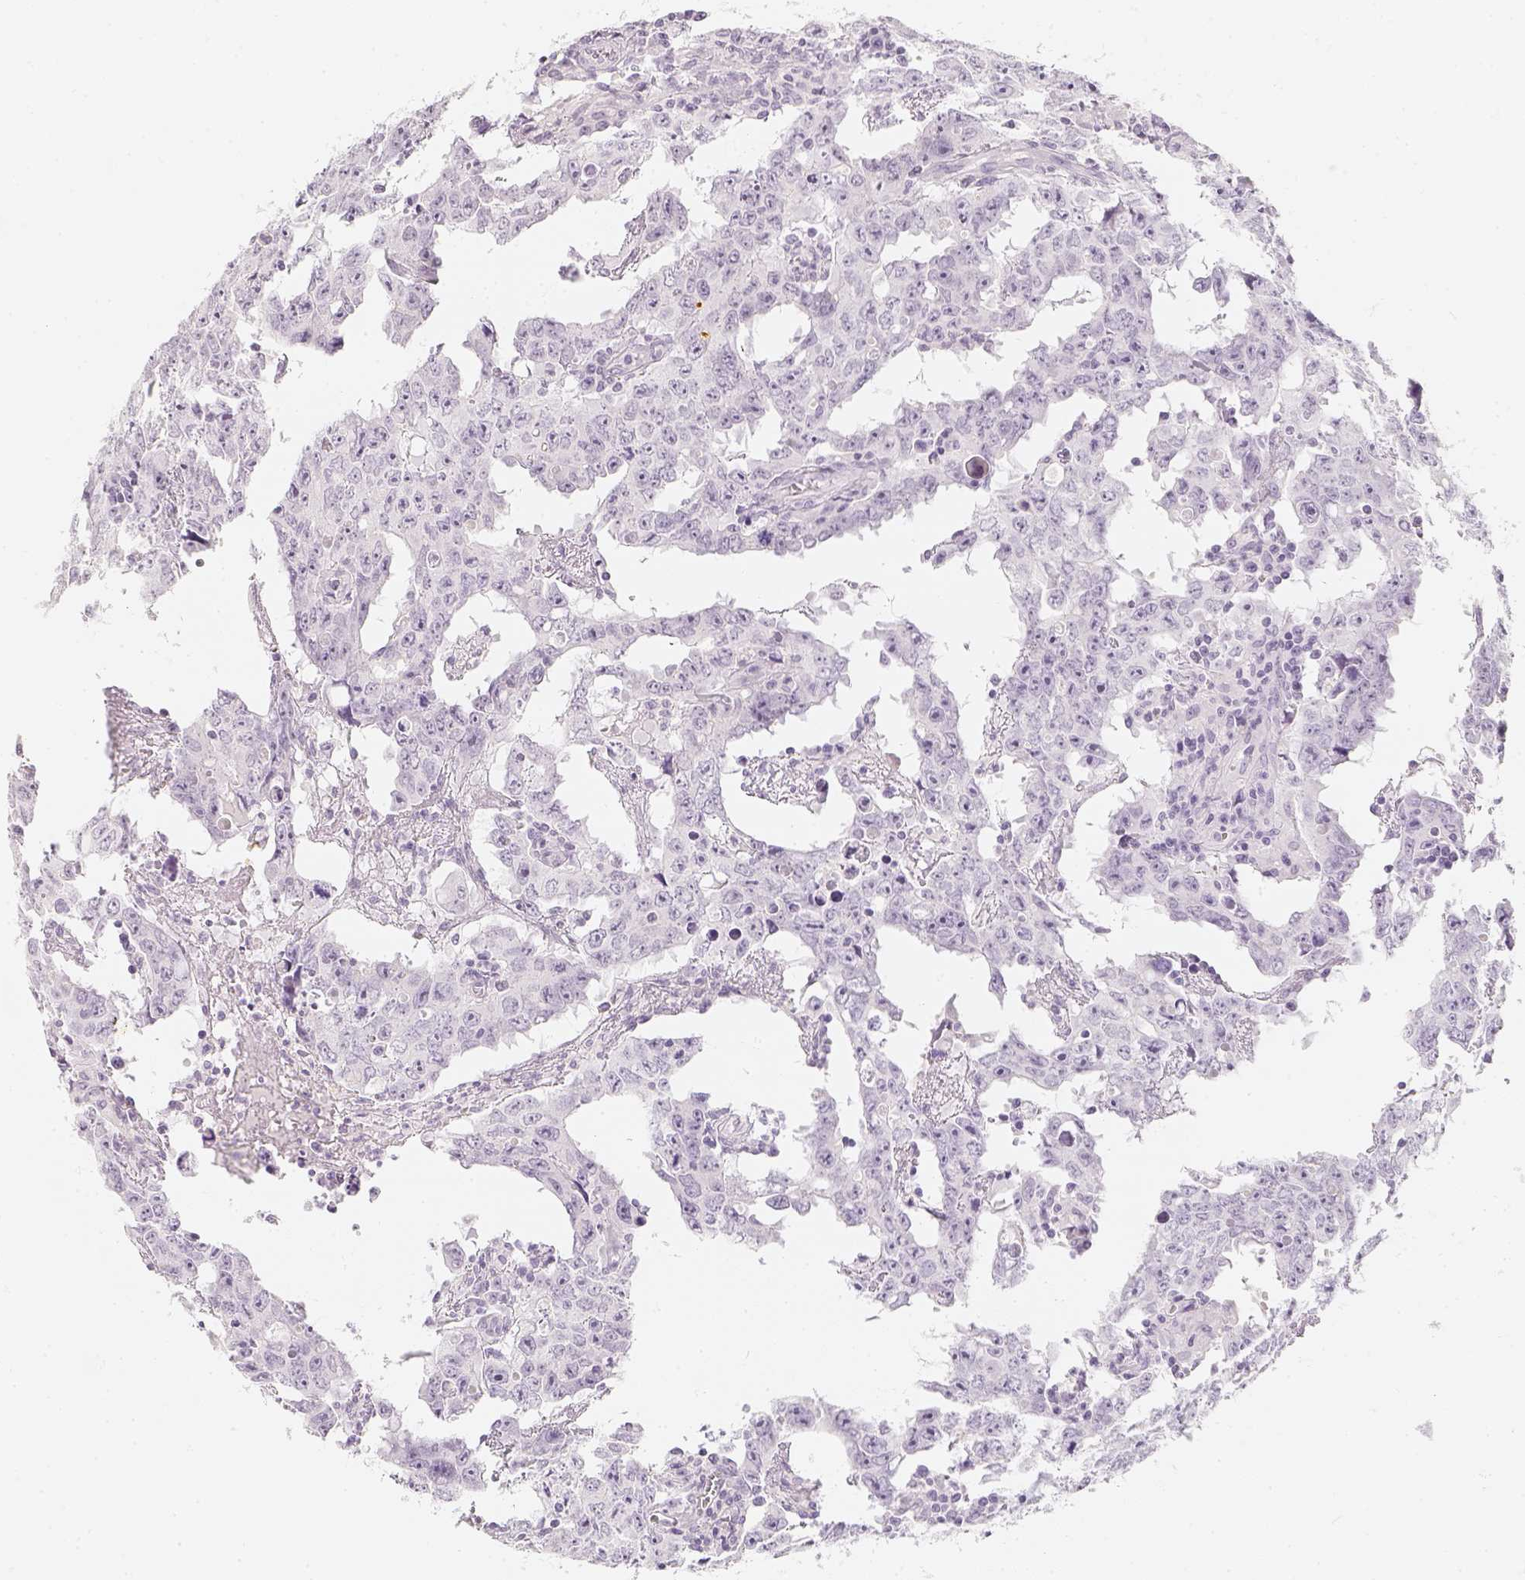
{"staining": {"intensity": "negative", "quantity": "none", "location": "none"}, "tissue": "testis cancer", "cell_type": "Tumor cells", "image_type": "cancer", "snomed": [{"axis": "morphology", "description": "Carcinoma, Embryonal, NOS"}, {"axis": "topography", "description": "Testis"}], "caption": "An image of human embryonal carcinoma (testis) is negative for staining in tumor cells.", "gene": "SLC18A1", "patient": {"sex": "male", "age": 22}}